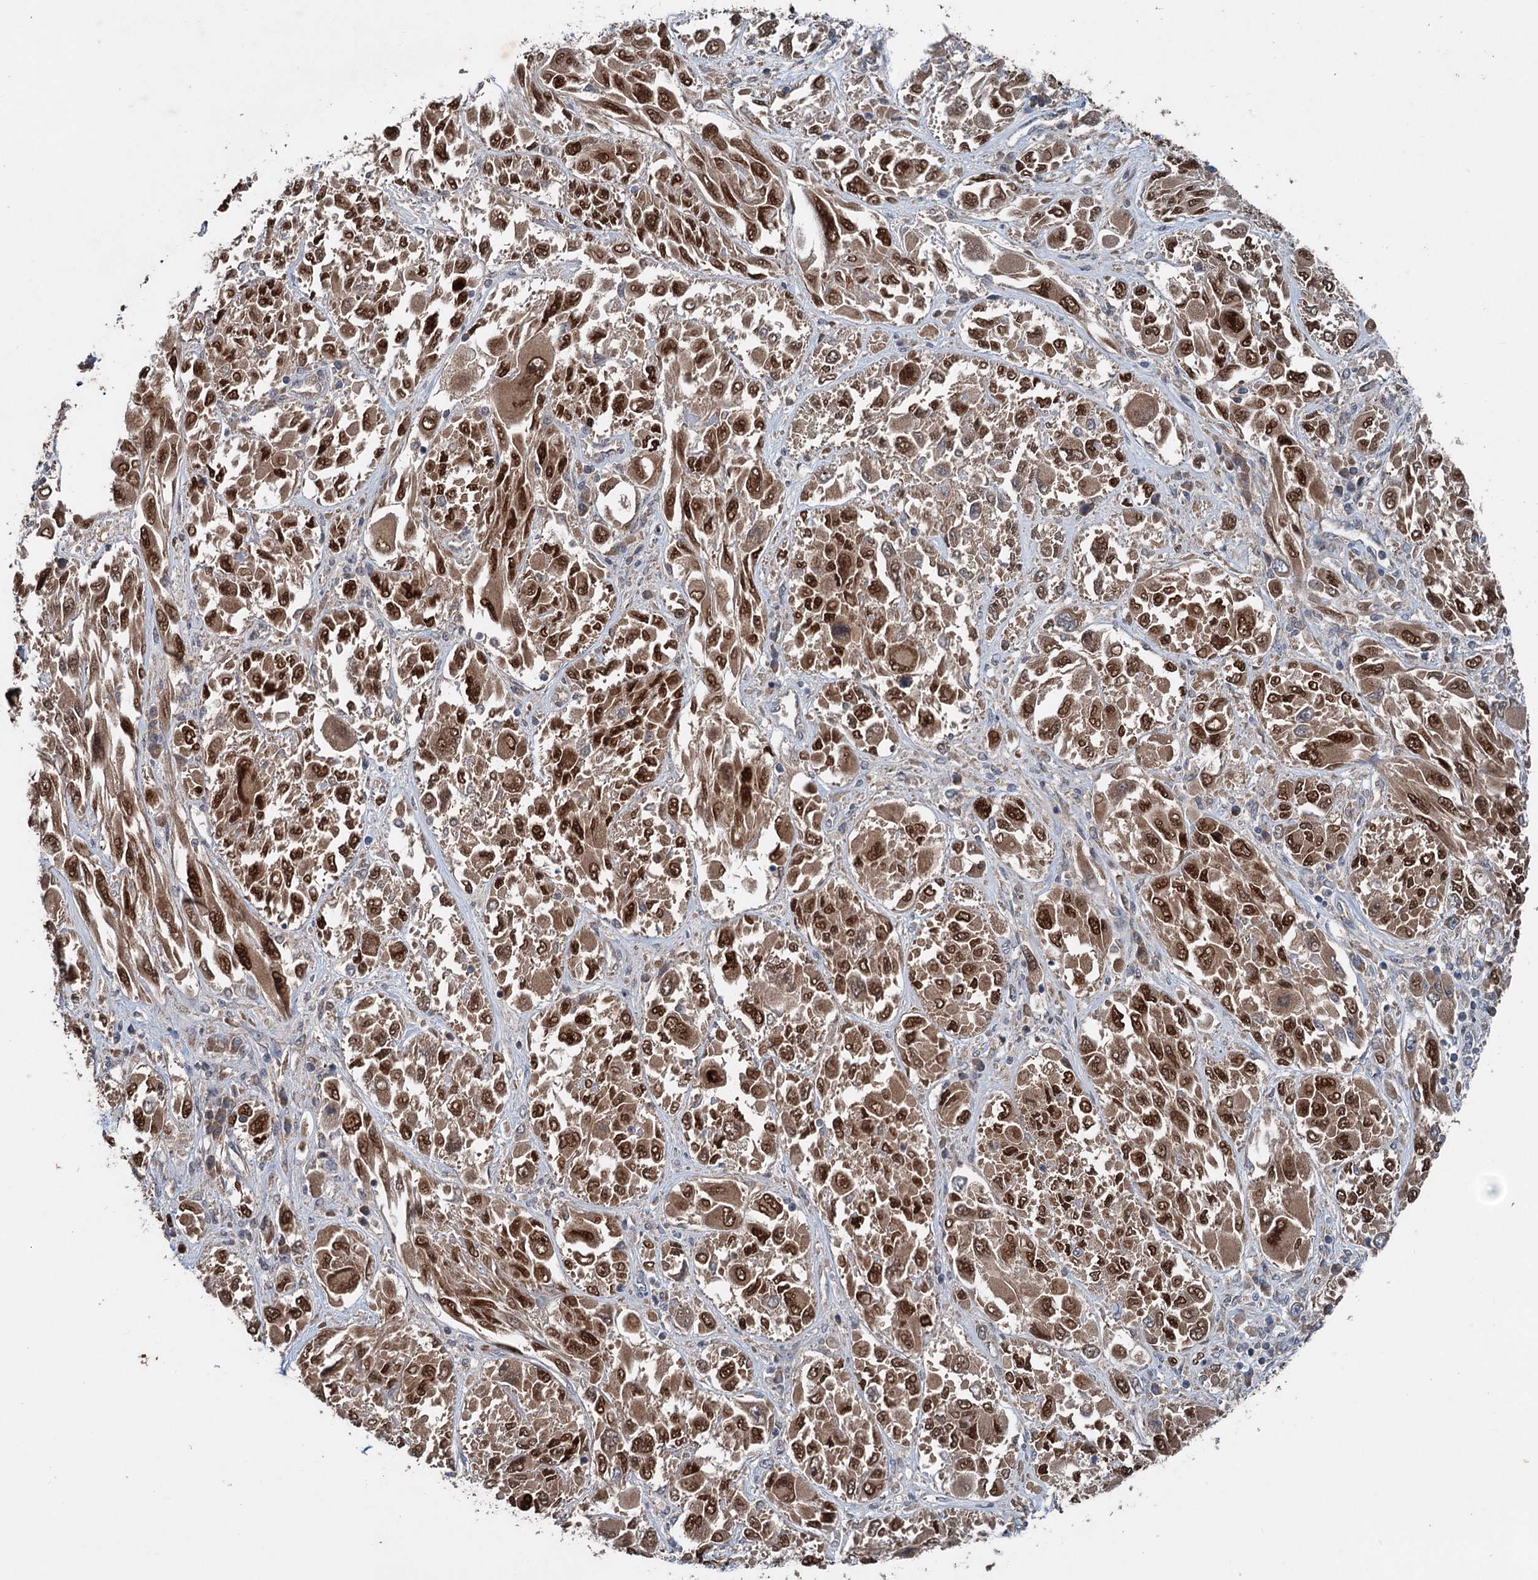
{"staining": {"intensity": "strong", "quantity": ">75%", "location": "cytoplasmic/membranous,nuclear"}, "tissue": "melanoma", "cell_type": "Tumor cells", "image_type": "cancer", "snomed": [{"axis": "morphology", "description": "Malignant melanoma, NOS"}, {"axis": "topography", "description": "Skin"}], "caption": "About >75% of tumor cells in melanoma display strong cytoplasmic/membranous and nuclear protein expression as visualized by brown immunohistochemical staining.", "gene": "N4BP2L2", "patient": {"sex": "female", "age": 91}}